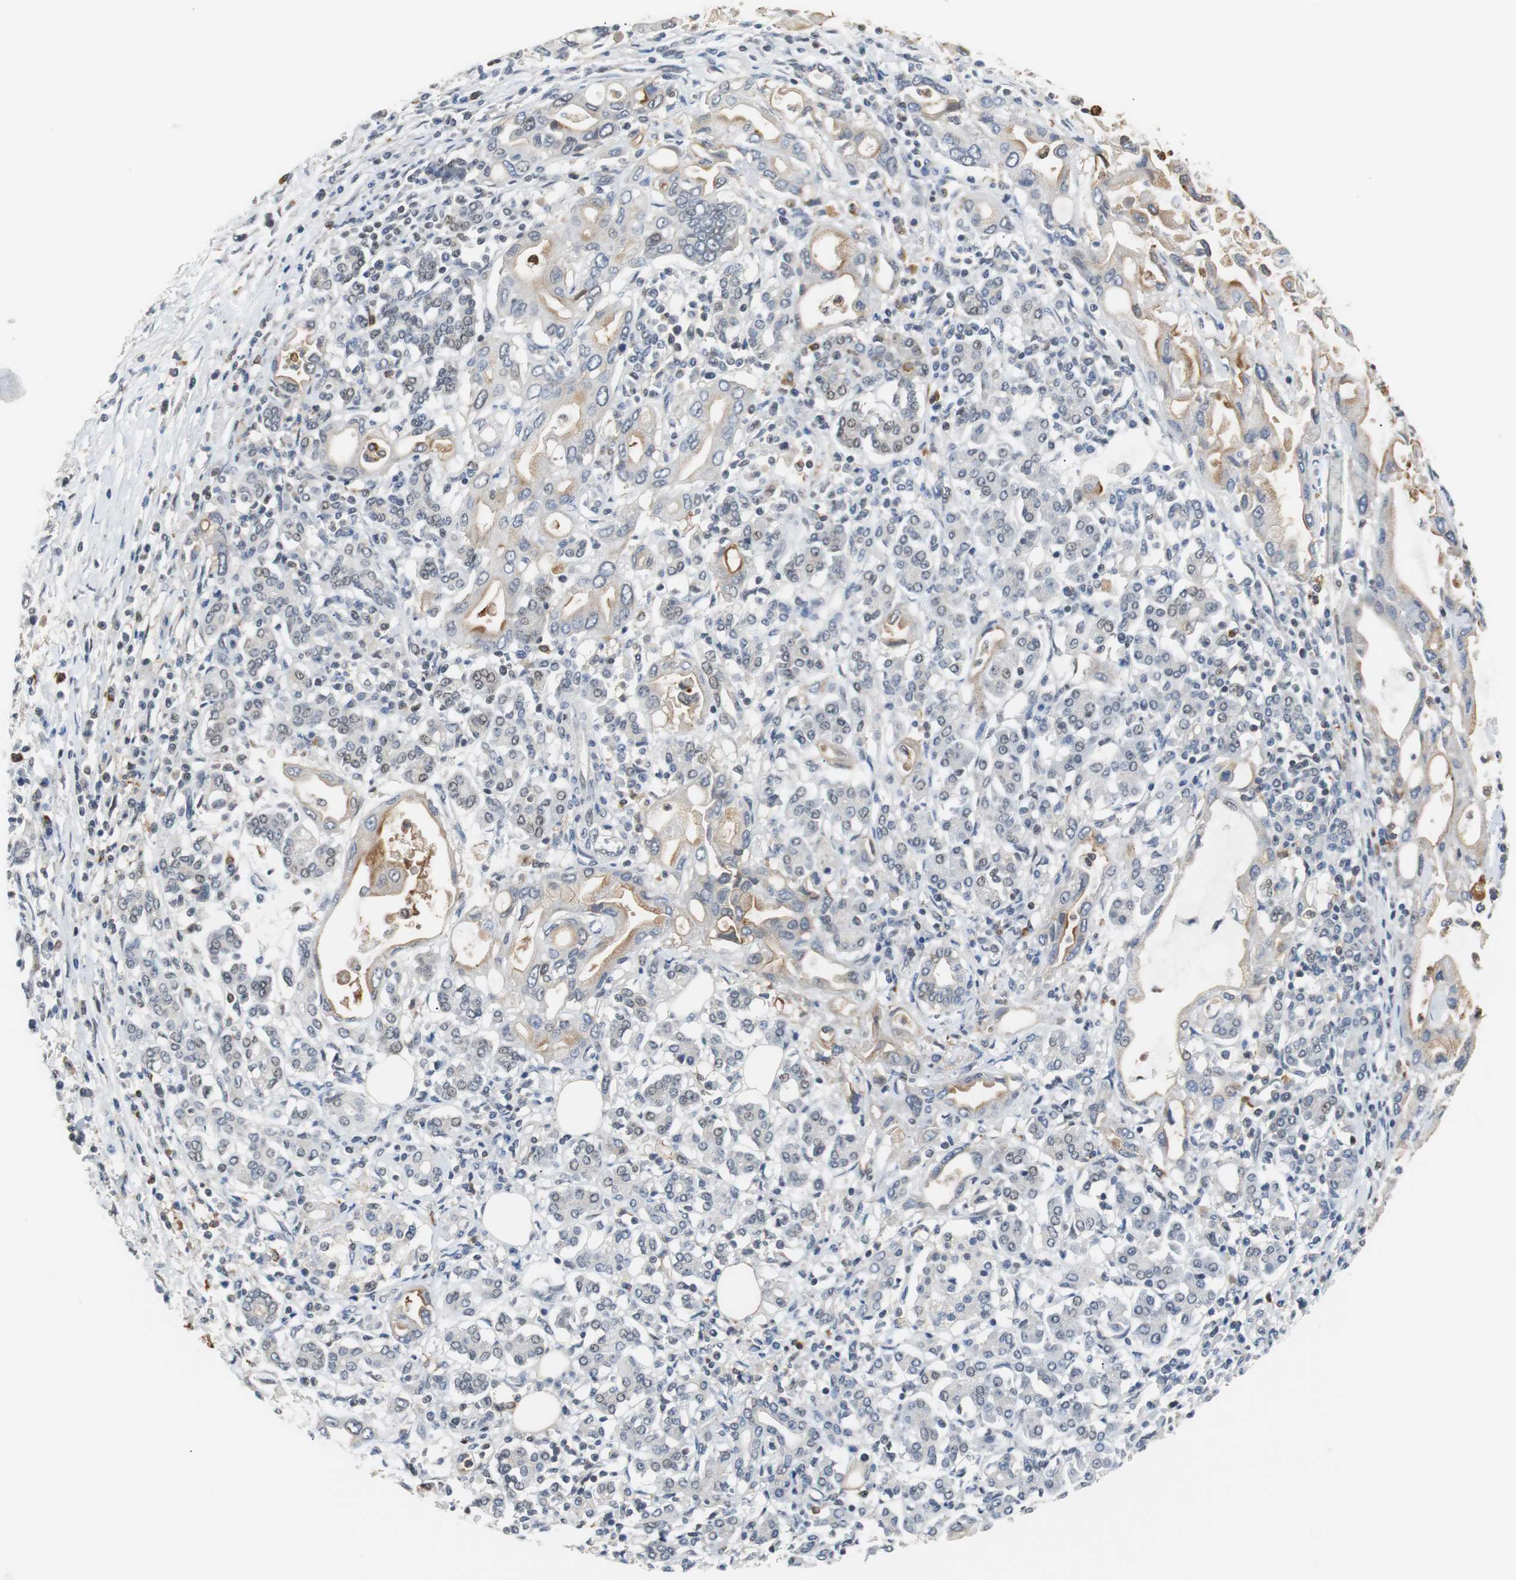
{"staining": {"intensity": "strong", "quantity": "25%-75%", "location": "cytoplasmic/membranous"}, "tissue": "pancreatic cancer", "cell_type": "Tumor cells", "image_type": "cancer", "snomed": [{"axis": "morphology", "description": "Adenocarcinoma, NOS"}, {"axis": "topography", "description": "Pancreas"}], "caption": "IHC micrograph of human adenocarcinoma (pancreatic) stained for a protein (brown), which exhibits high levels of strong cytoplasmic/membranous positivity in approximately 25%-75% of tumor cells.", "gene": "SIRT1", "patient": {"sex": "female", "age": 57}}